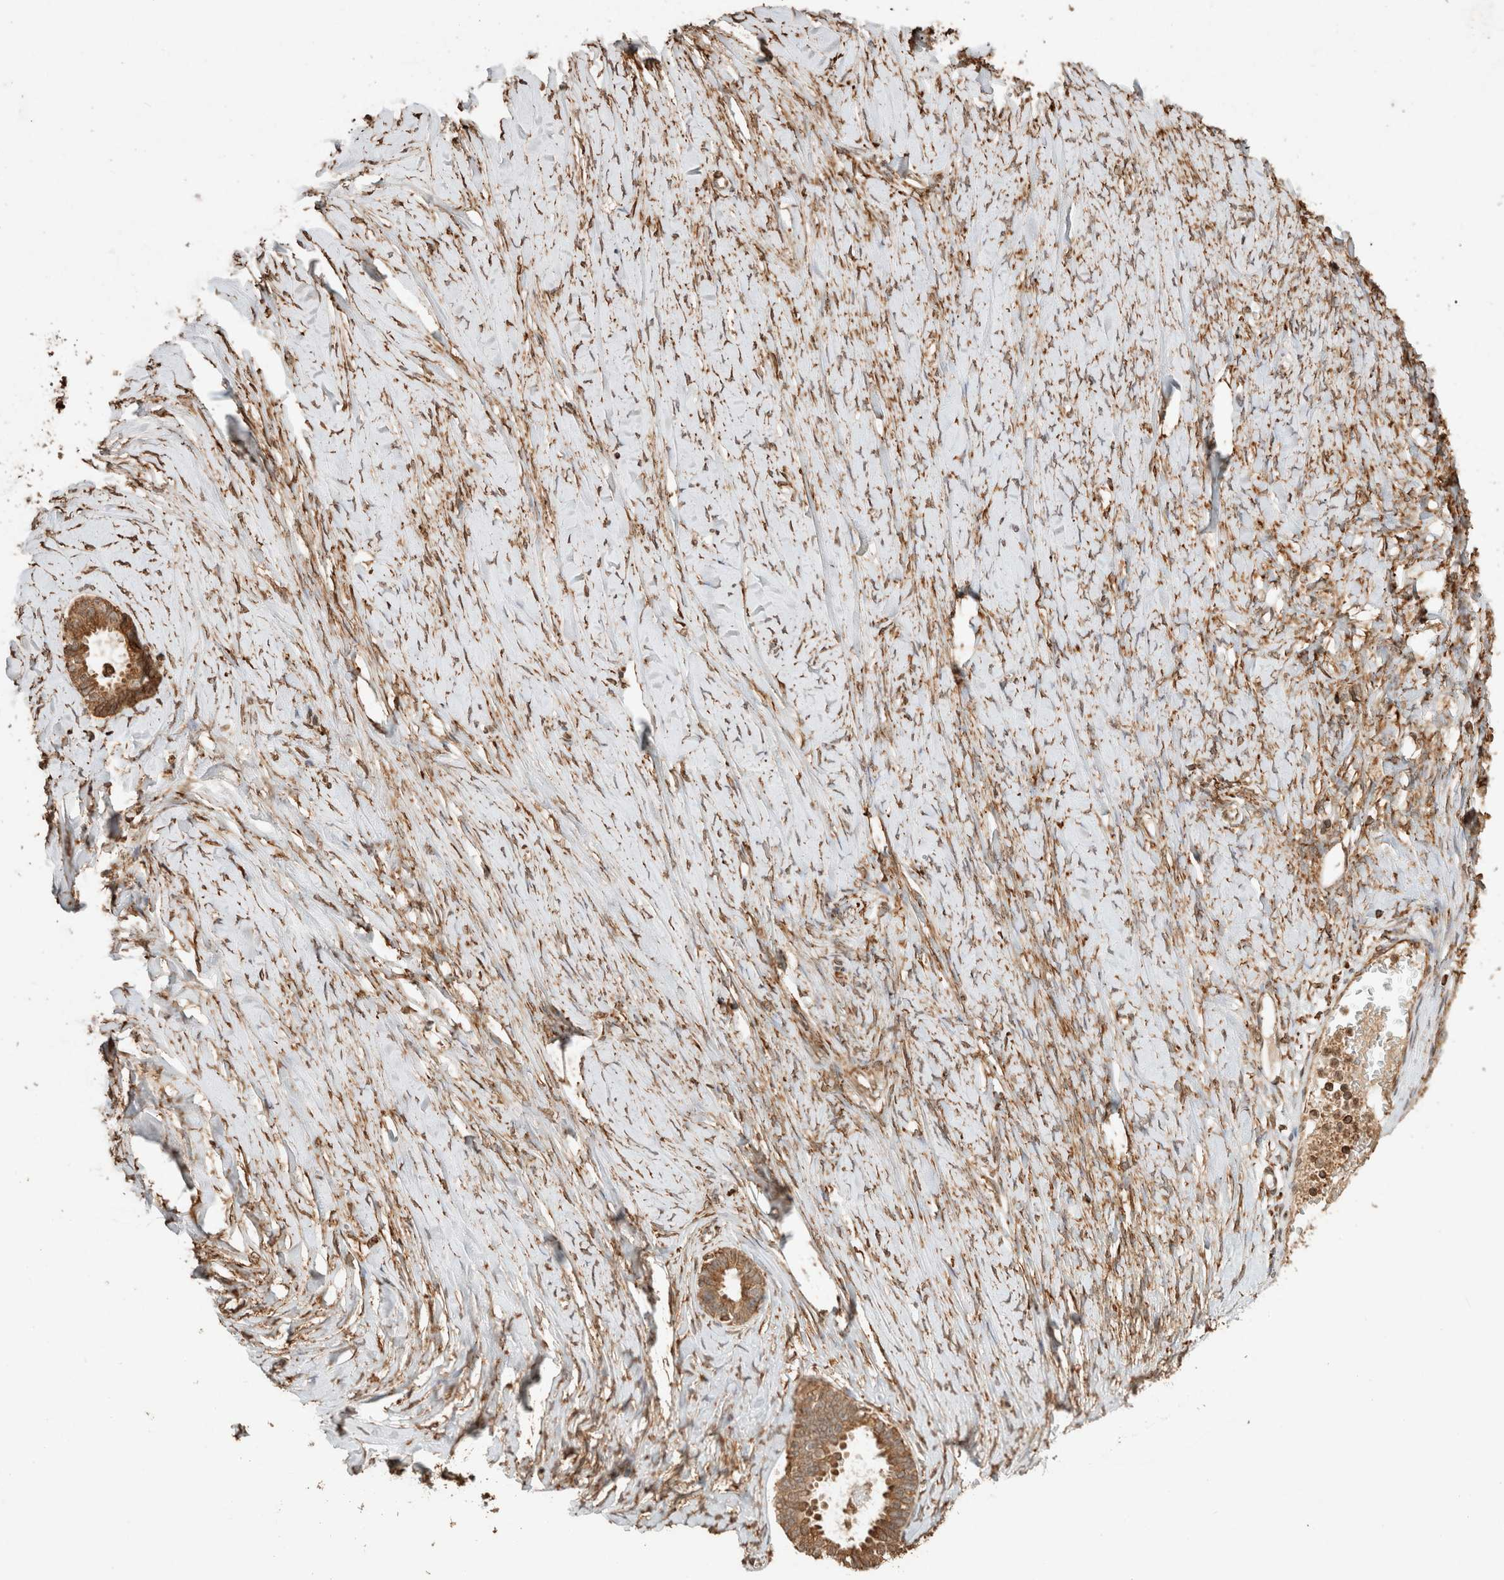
{"staining": {"intensity": "moderate", "quantity": ">75%", "location": "cytoplasmic/membranous"}, "tissue": "ovarian cancer", "cell_type": "Tumor cells", "image_type": "cancer", "snomed": [{"axis": "morphology", "description": "Cystadenocarcinoma, serous, NOS"}, {"axis": "topography", "description": "Ovary"}], "caption": "Moderate cytoplasmic/membranous positivity for a protein is identified in approximately >75% of tumor cells of ovarian serous cystadenocarcinoma using IHC.", "gene": "ERAP1", "patient": {"sex": "female", "age": 79}}